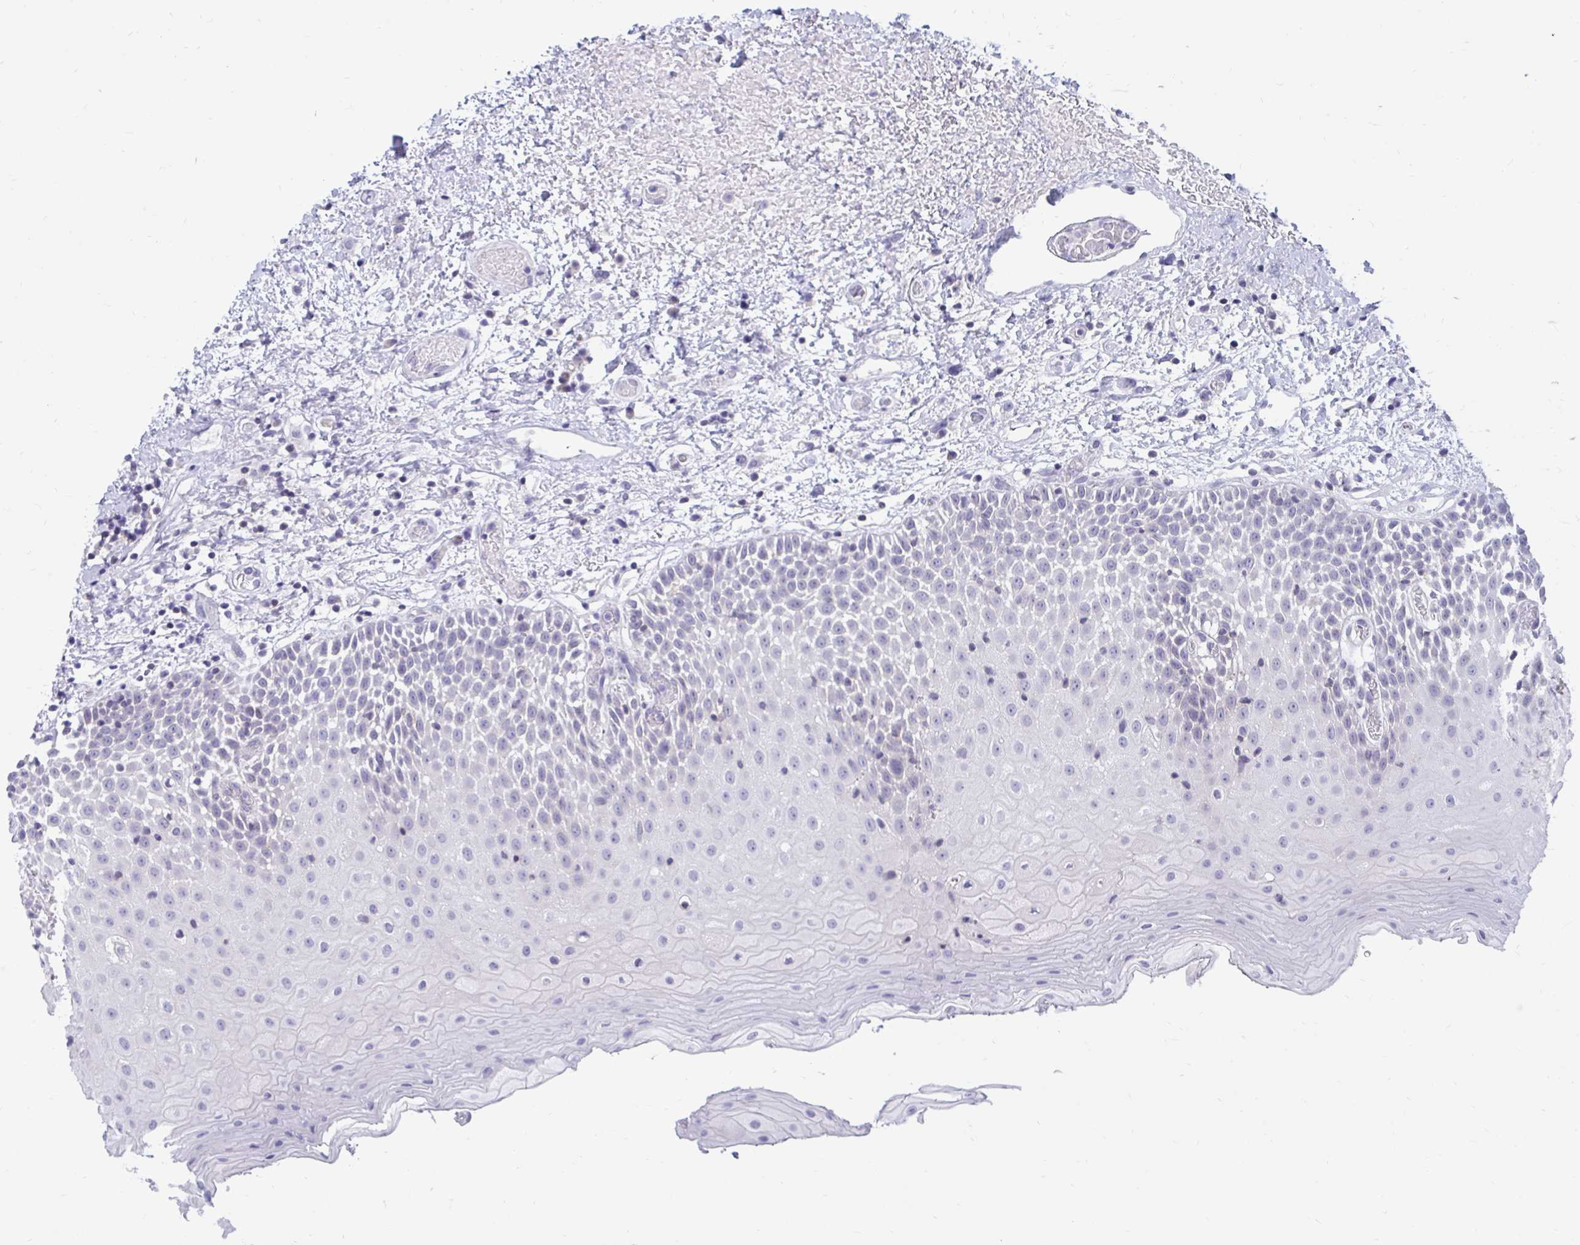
{"staining": {"intensity": "negative", "quantity": "none", "location": "none"}, "tissue": "oral mucosa", "cell_type": "Squamous epithelial cells", "image_type": "normal", "snomed": [{"axis": "morphology", "description": "Normal tissue, NOS"}, {"axis": "topography", "description": "Oral tissue"}], "caption": "Squamous epithelial cells are negative for brown protein staining in benign oral mucosa.", "gene": "ARPP19", "patient": {"sex": "female", "age": 82}}